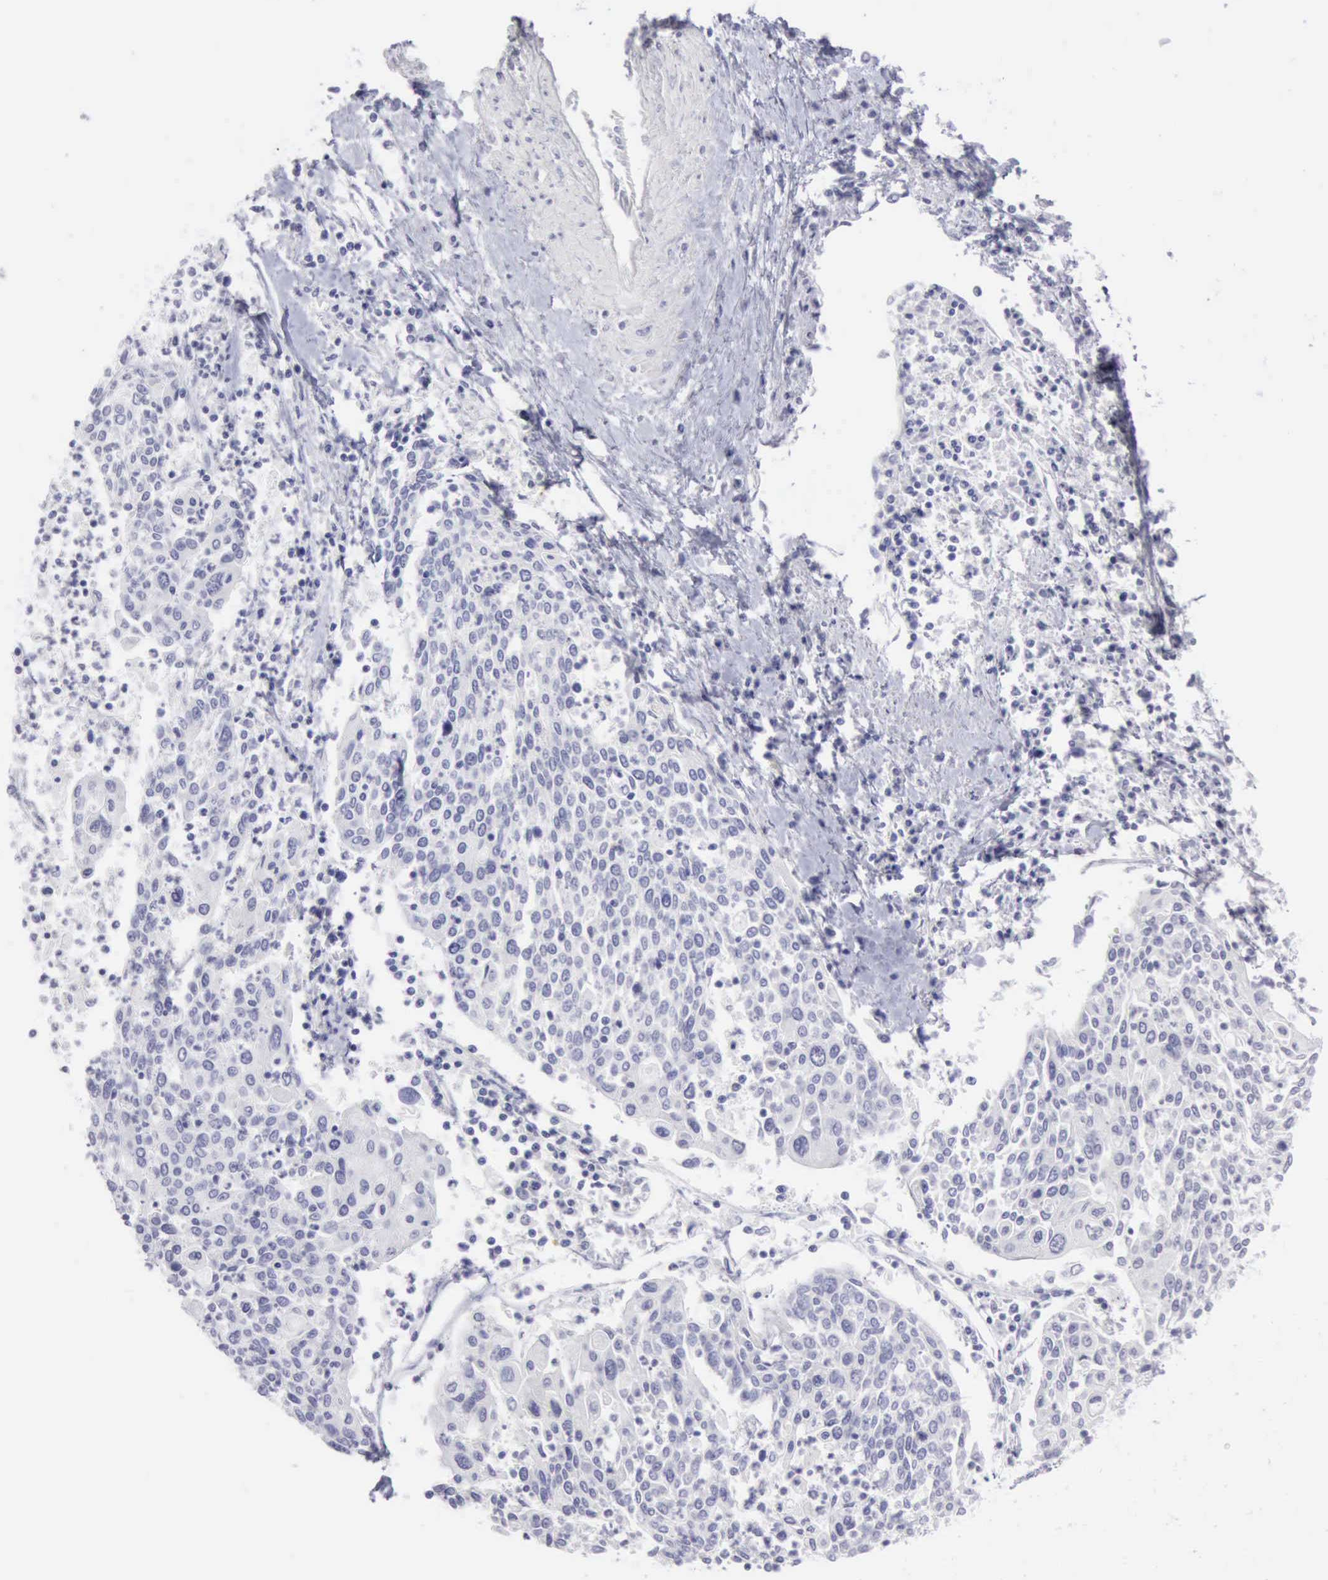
{"staining": {"intensity": "negative", "quantity": "none", "location": "none"}, "tissue": "cervical cancer", "cell_type": "Tumor cells", "image_type": "cancer", "snomed": [{"axis": "morphology", "description": "Squamous cell carcinoma, NOS"}, {"axis": "topography", "description": "Cervix"}], "caption": "Human squamous cell carcinoma (cervical) stained for a protein using immunohistochemistry (IHC) demonstrates no staining in tumor cells.", "gene": "NCAM1", "patient": {"sex": "female", "age": 40}}